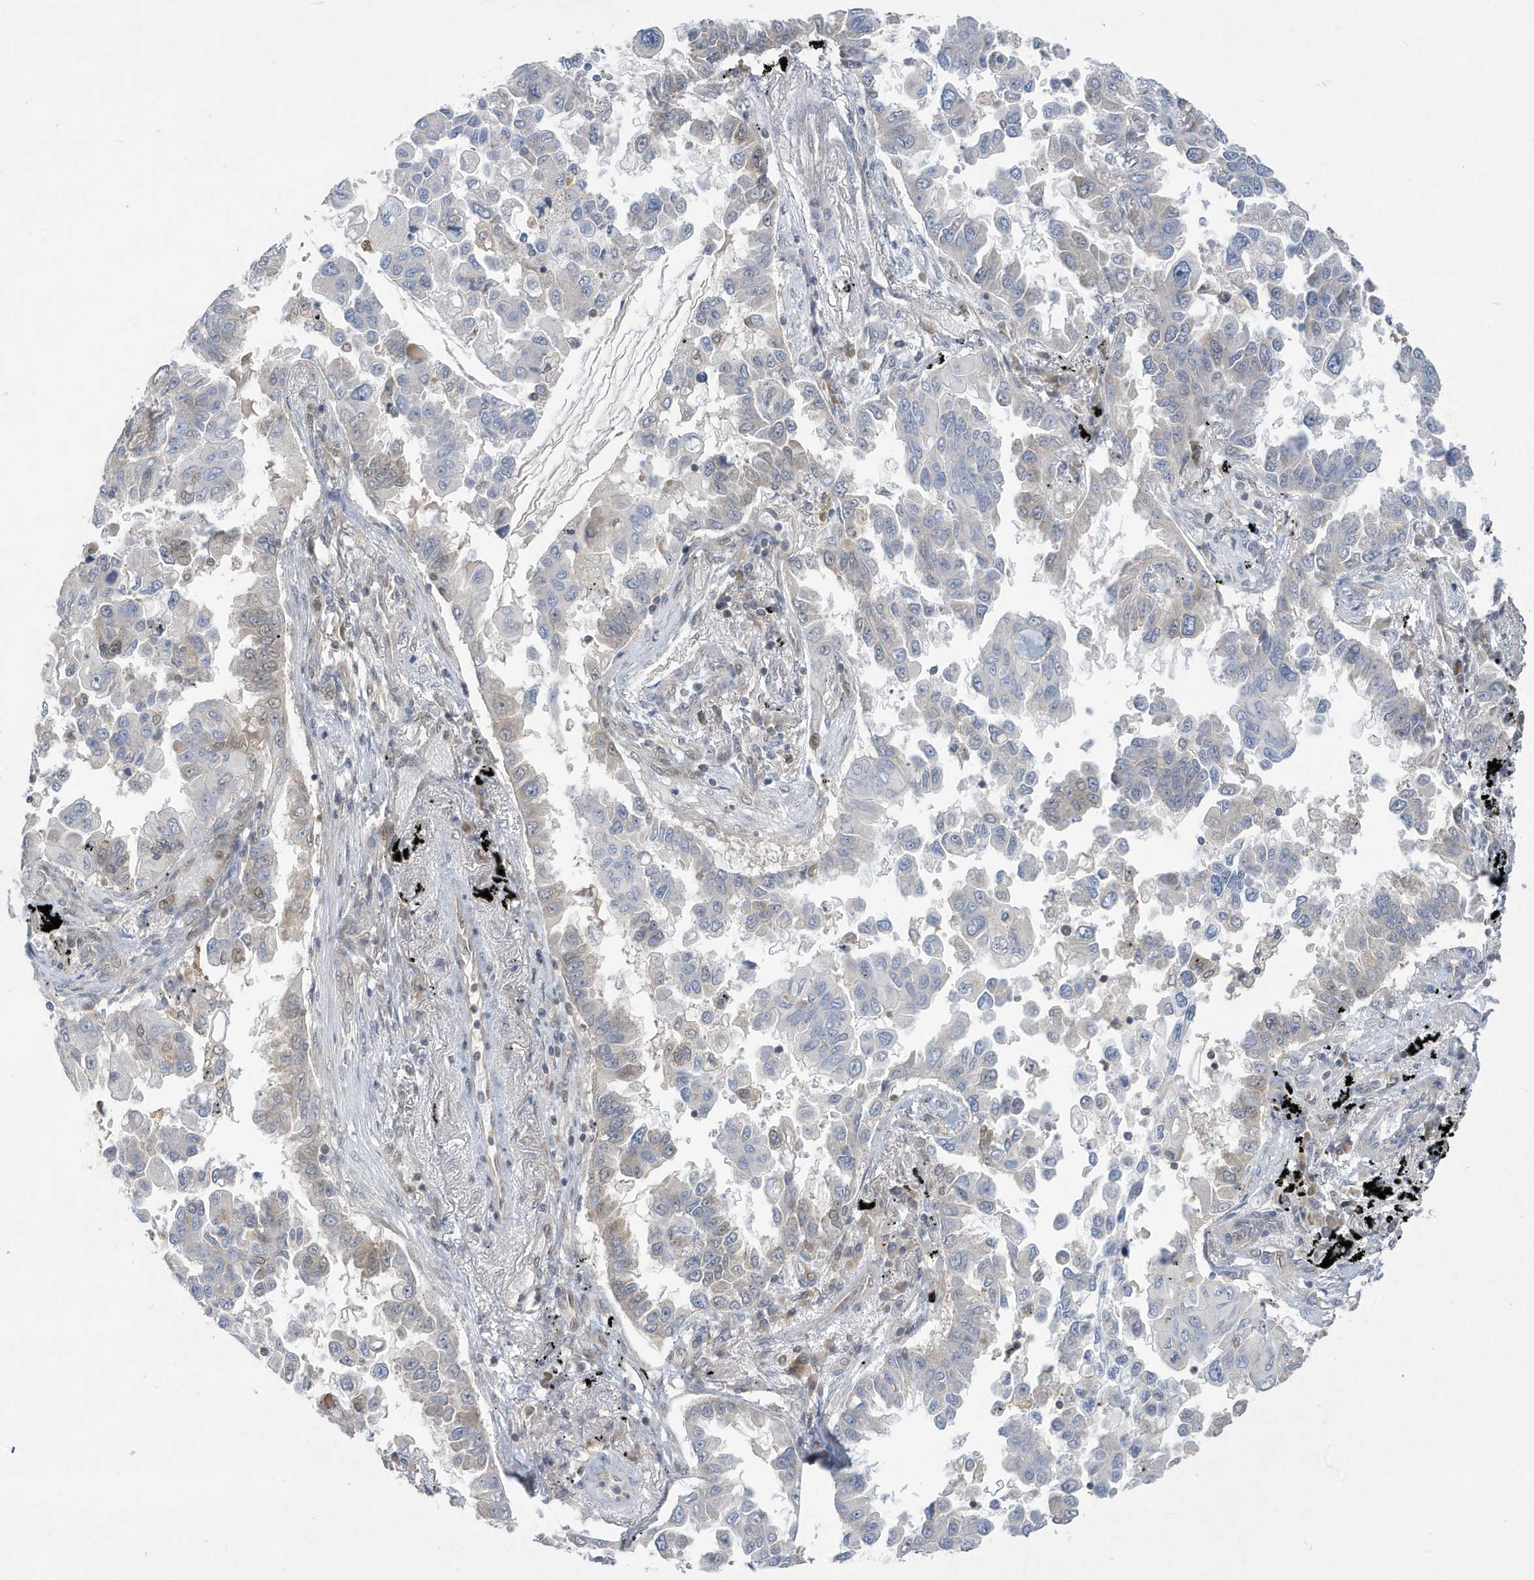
{"staining": {"intensity": "moderate", "quantity": "<25%", "location": "cytoplasmic/membranous"}, "tissue": "lung cancer", "cell_type": "Tumor cells", "image_type": "cancer", "snomed": [{"axis": "morphology", "description": "Adenocarcinoma, NOS"}, {"axis": "topography", "description": "Lung"}], "caption": "A high-resolution micrograph shows immunohistochemistry (IHC) staining of lung adenocarcinoma, which reveals moderate cytoplasmic/membranous expression in approximately <25% of tumor cells.", "gene": "NCOA7", "patient": {"sex": "female", "age": 67}}